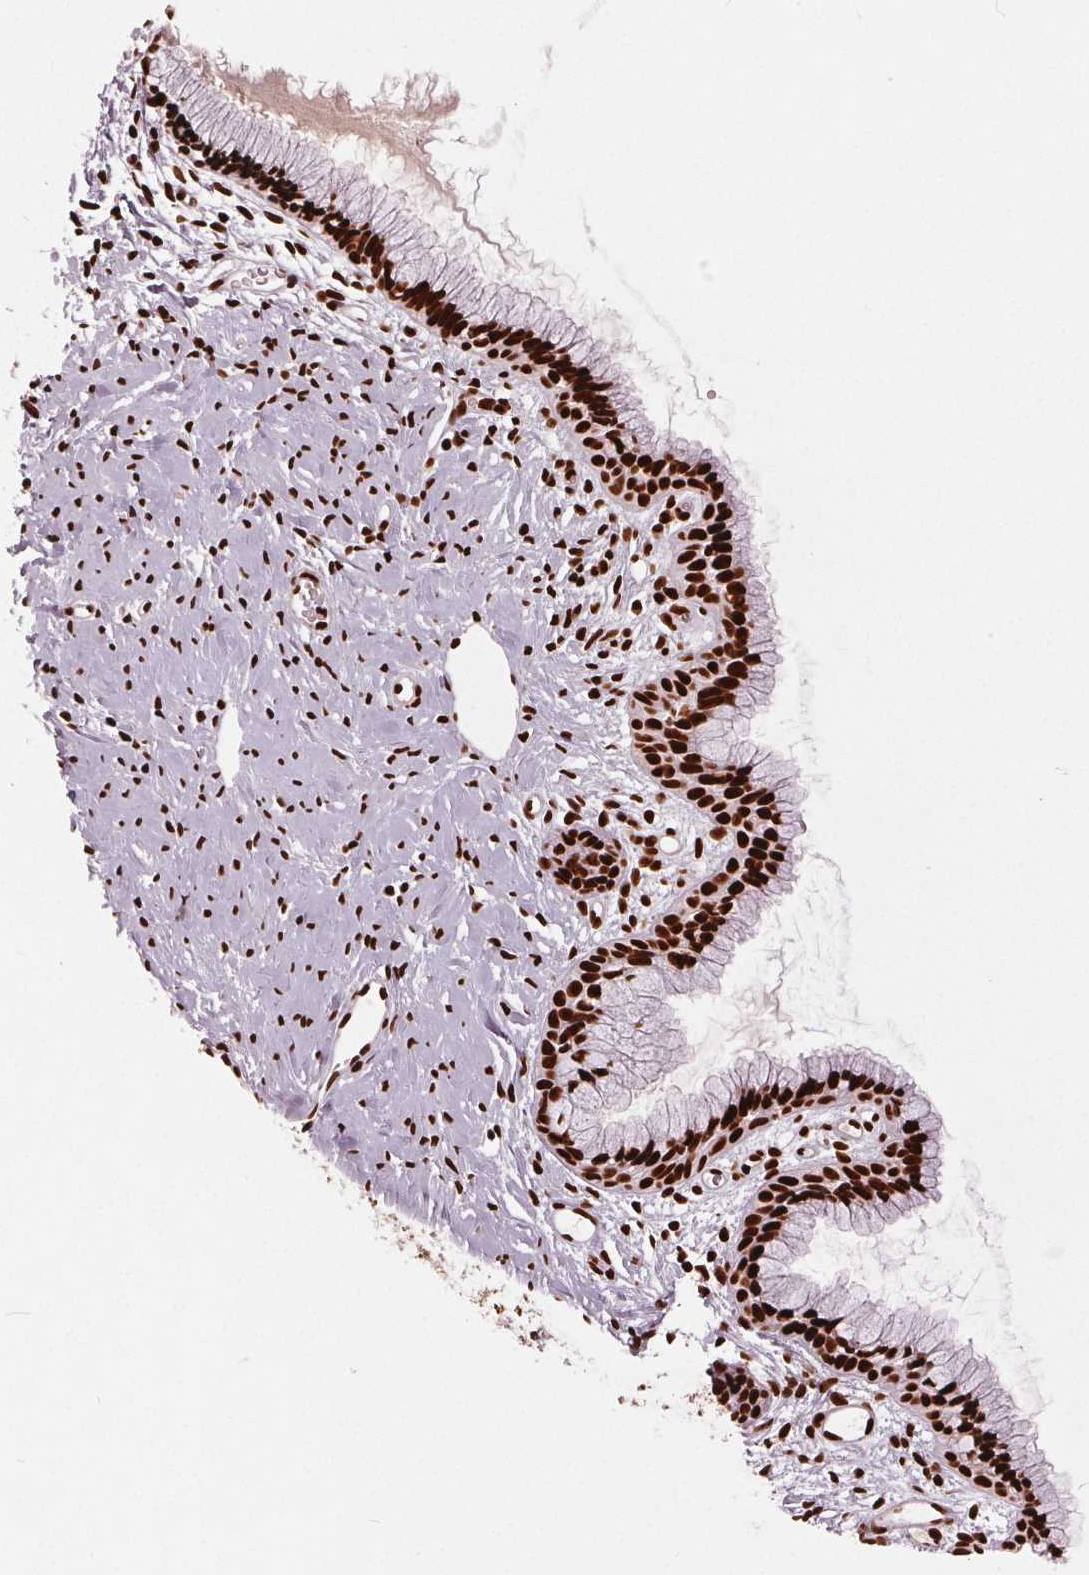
{"staining": {"intensity": "strong", "quantity": ">75%", "location": "nuclear"}, "tissue": "cervix", "cell_type": "Glandular cells", "image_type": "normal", "snomed": [{"axis": "morphology", "description": "Normal tissue, NOS"}, {"axis": "topography", "description": "Cervix"}], "caption": "Immunohistochemical staining of benign cervix exhibits high levels of strong nuclear staining in approximately >75% of glandular cells.", "gene": "BRD4", "patient": {"sex": "female", "age": 40}}